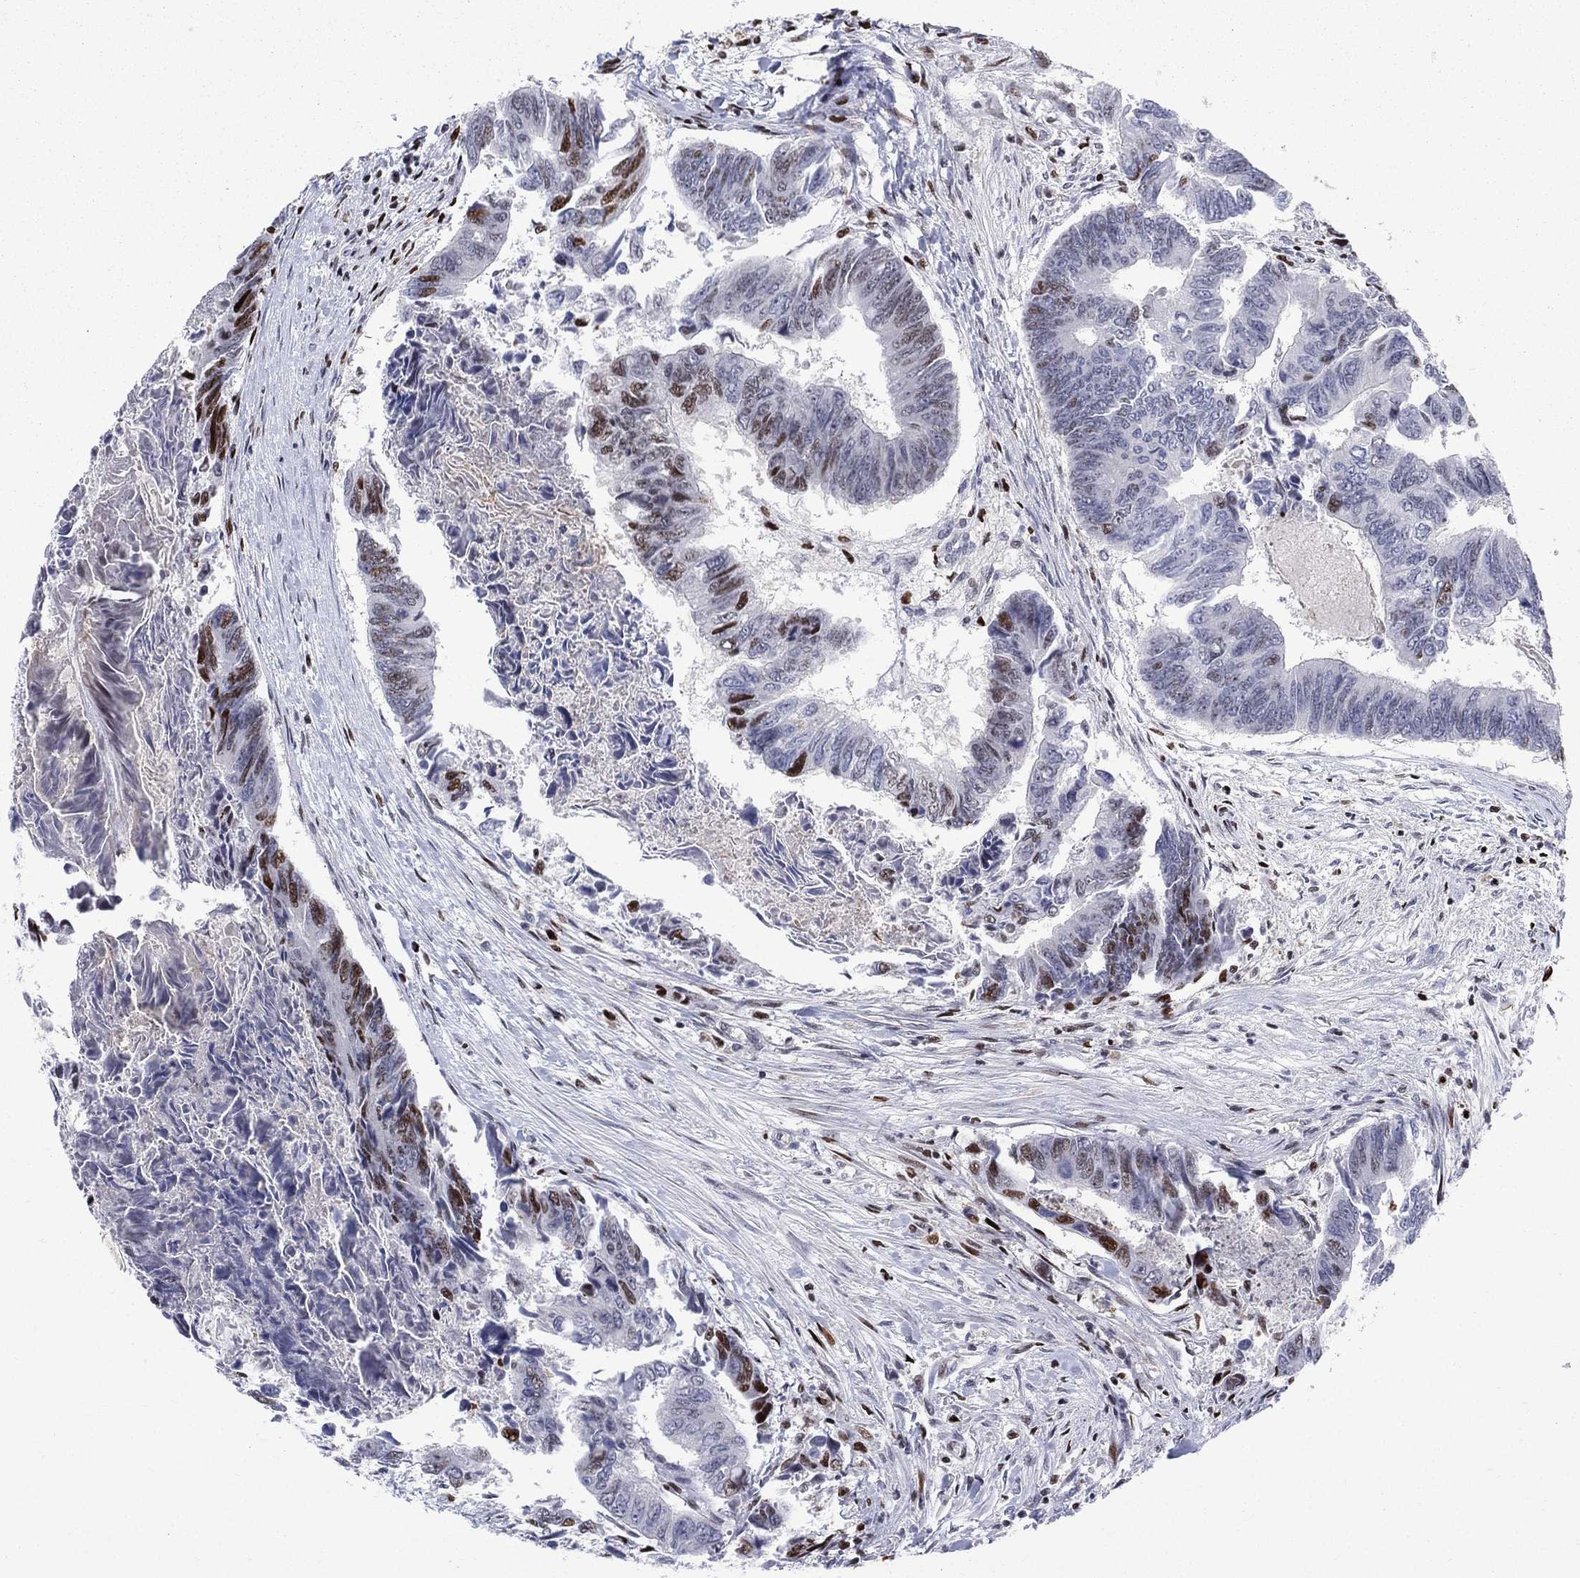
{"staining": {"intensity": "strong", "quantity": "<25%", "location": "nuclear"}, "tissue": "colorectal cancer", "cell_type": "Tumor cells", "image_type": "cancer", "snomed": [{"axis": "morphology", "description": "Adenocarcinoma, NOS"}, {"axis": "topography", "description": "Colon"}], "caption": "An immunohistochemistry (IHC) micrograph of neoplastic tissue is shown. Protein staining in brown shows strong nuclear positivity in adenocarcinoma (colorectal) within tumor cells.", "gene": "ZNHIT3", "patient": {"sex": "female", "age": 65}}